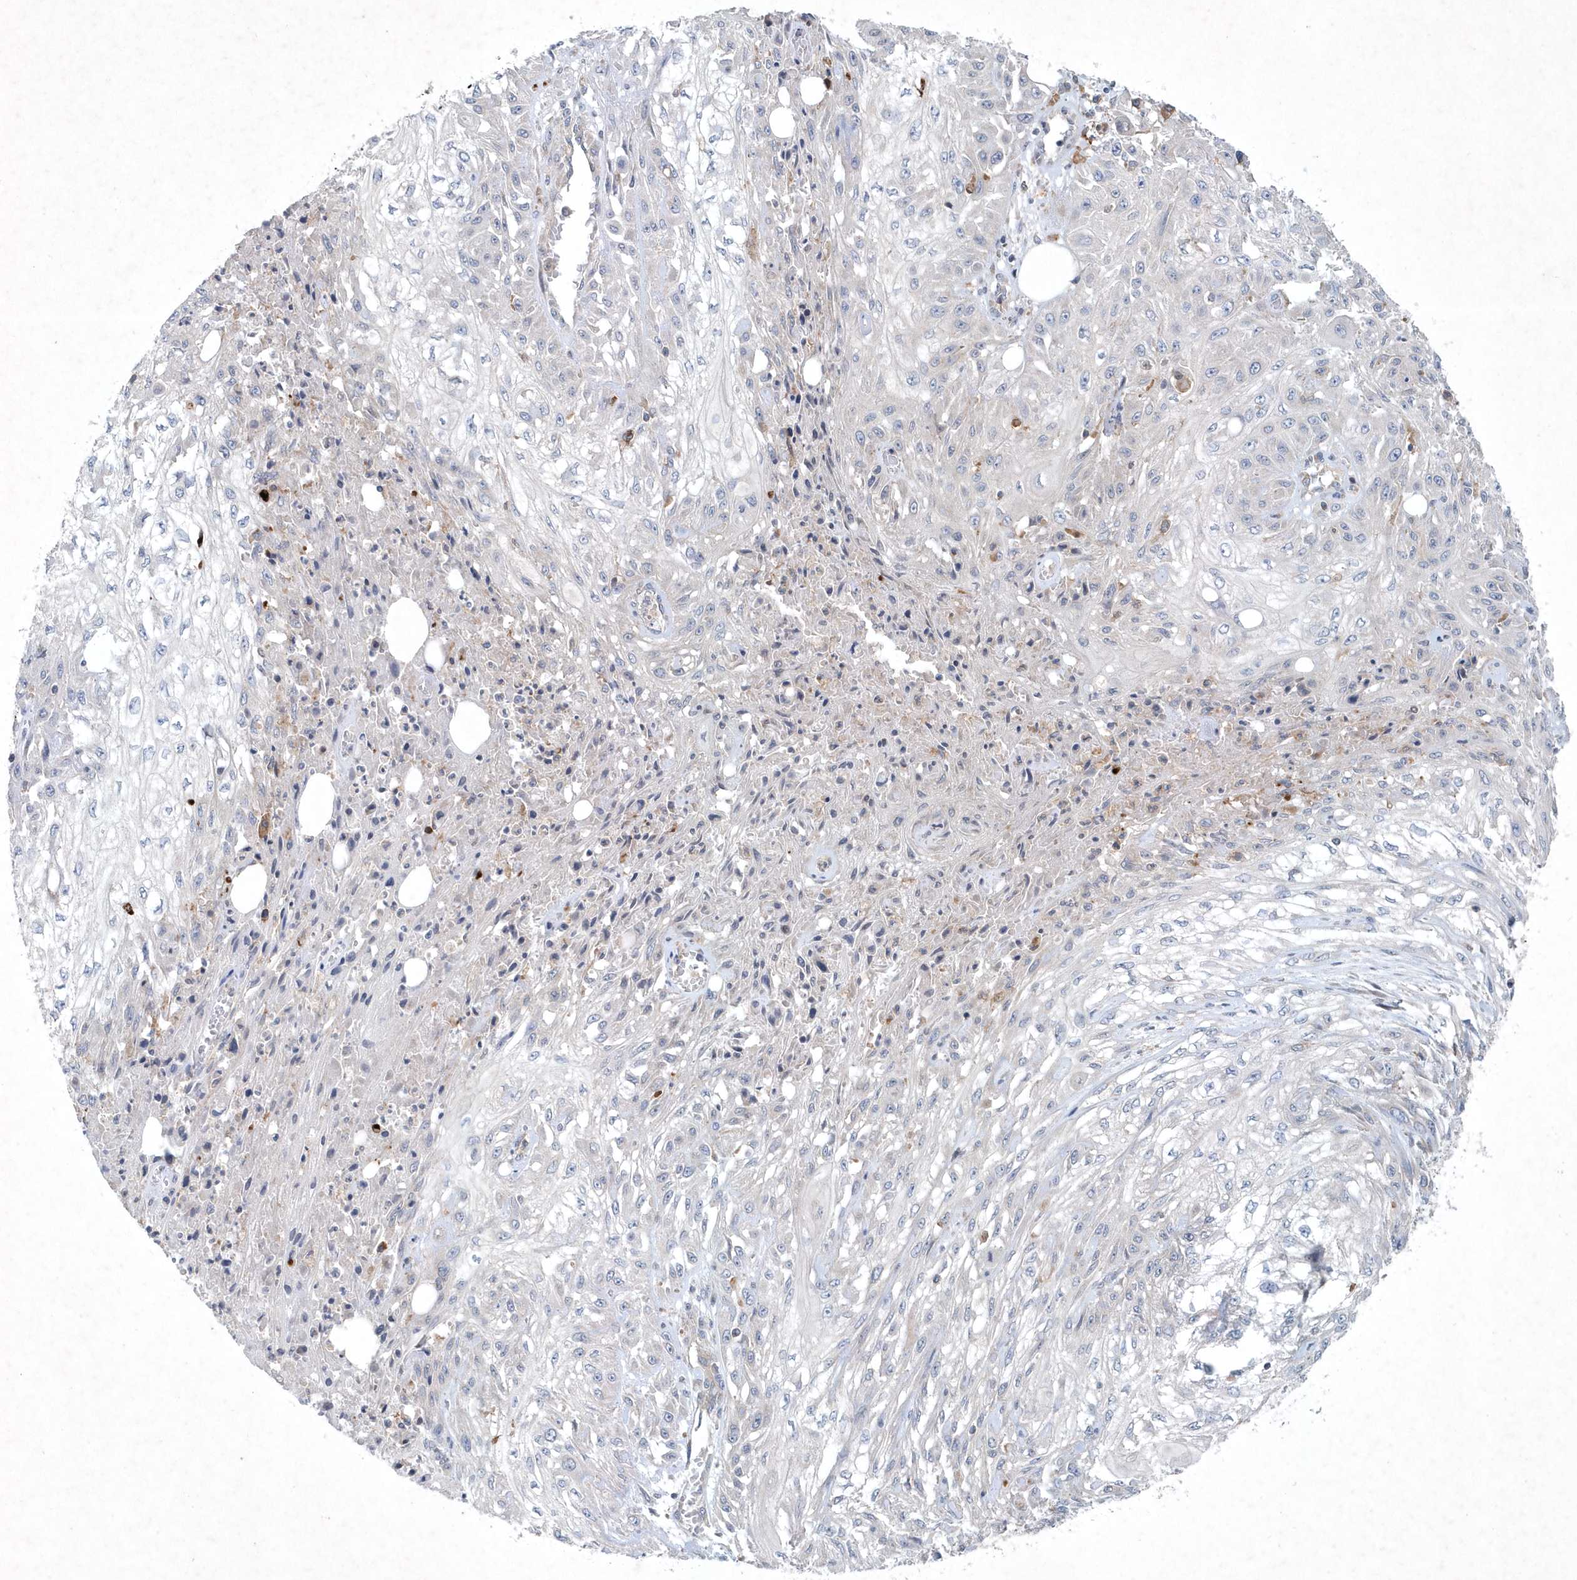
{"staining": {"intensity": "negative", "quantity": "none", "location": "none"}, "tissue": "skin cancer", "cell_type": "Tumor cells", "image_type": "cancer", "snomed": [{"axis": "morphology", "description": "Squamous cell carcinoma, NOS"}, {"axis": "morphology", "description": "Squamous cell carcinoma, metastatic, NOS"}, {"axis": "topography", "description": "Skin"}, {"axis": "topography", "description": "Lymph node"}], "caption": "Immunohistochemical staining of squamous cell carcinoma (skin) demonstrates no significant expression in tumor cells.", "gene": "P2RY10", "patient": {"sex": "male", "age": 75}}